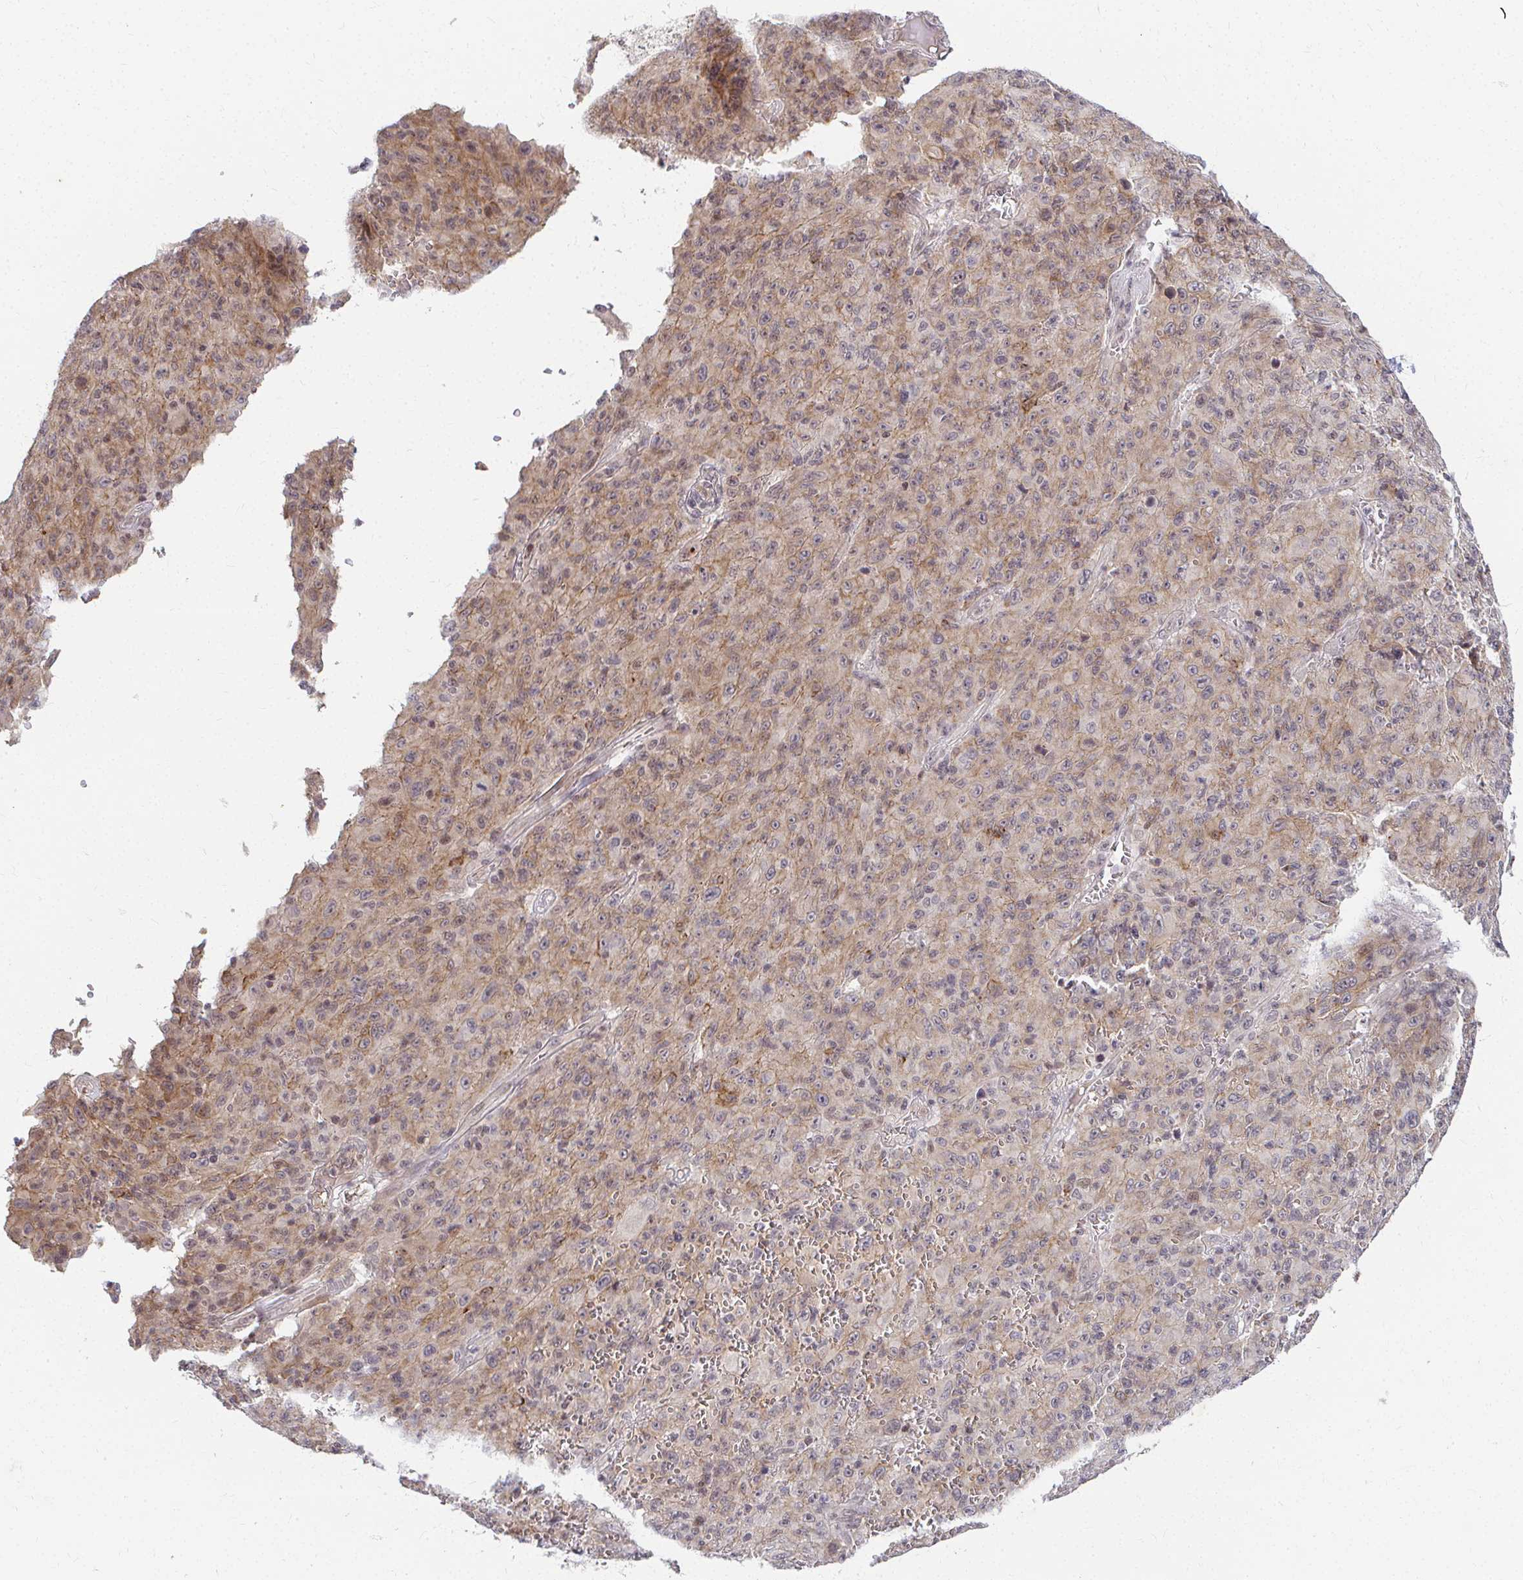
{"staining": {"intensity": "weak", "quantity": "25%-75%", "location": "cytoplasmic/membranous"}, "tissue": "melanoma", "cell_type": "Tumor cells", "image_type": "cancer", "snomed": [{"axis": "morphology", "description": "Malignant melanoma, NOS"}, {"axis": "topography", "description": "Skin"}], "caption": "Immunohistochemistry (DAB (3,3'-diaminobenzidine)) staining of human malignant melanoma shows weak cytoplasmic/membranous protein staining in about 25%-75% of tumor cells.", "gene": "ANK3", "patient": {"sex": "male", "age": 46}}